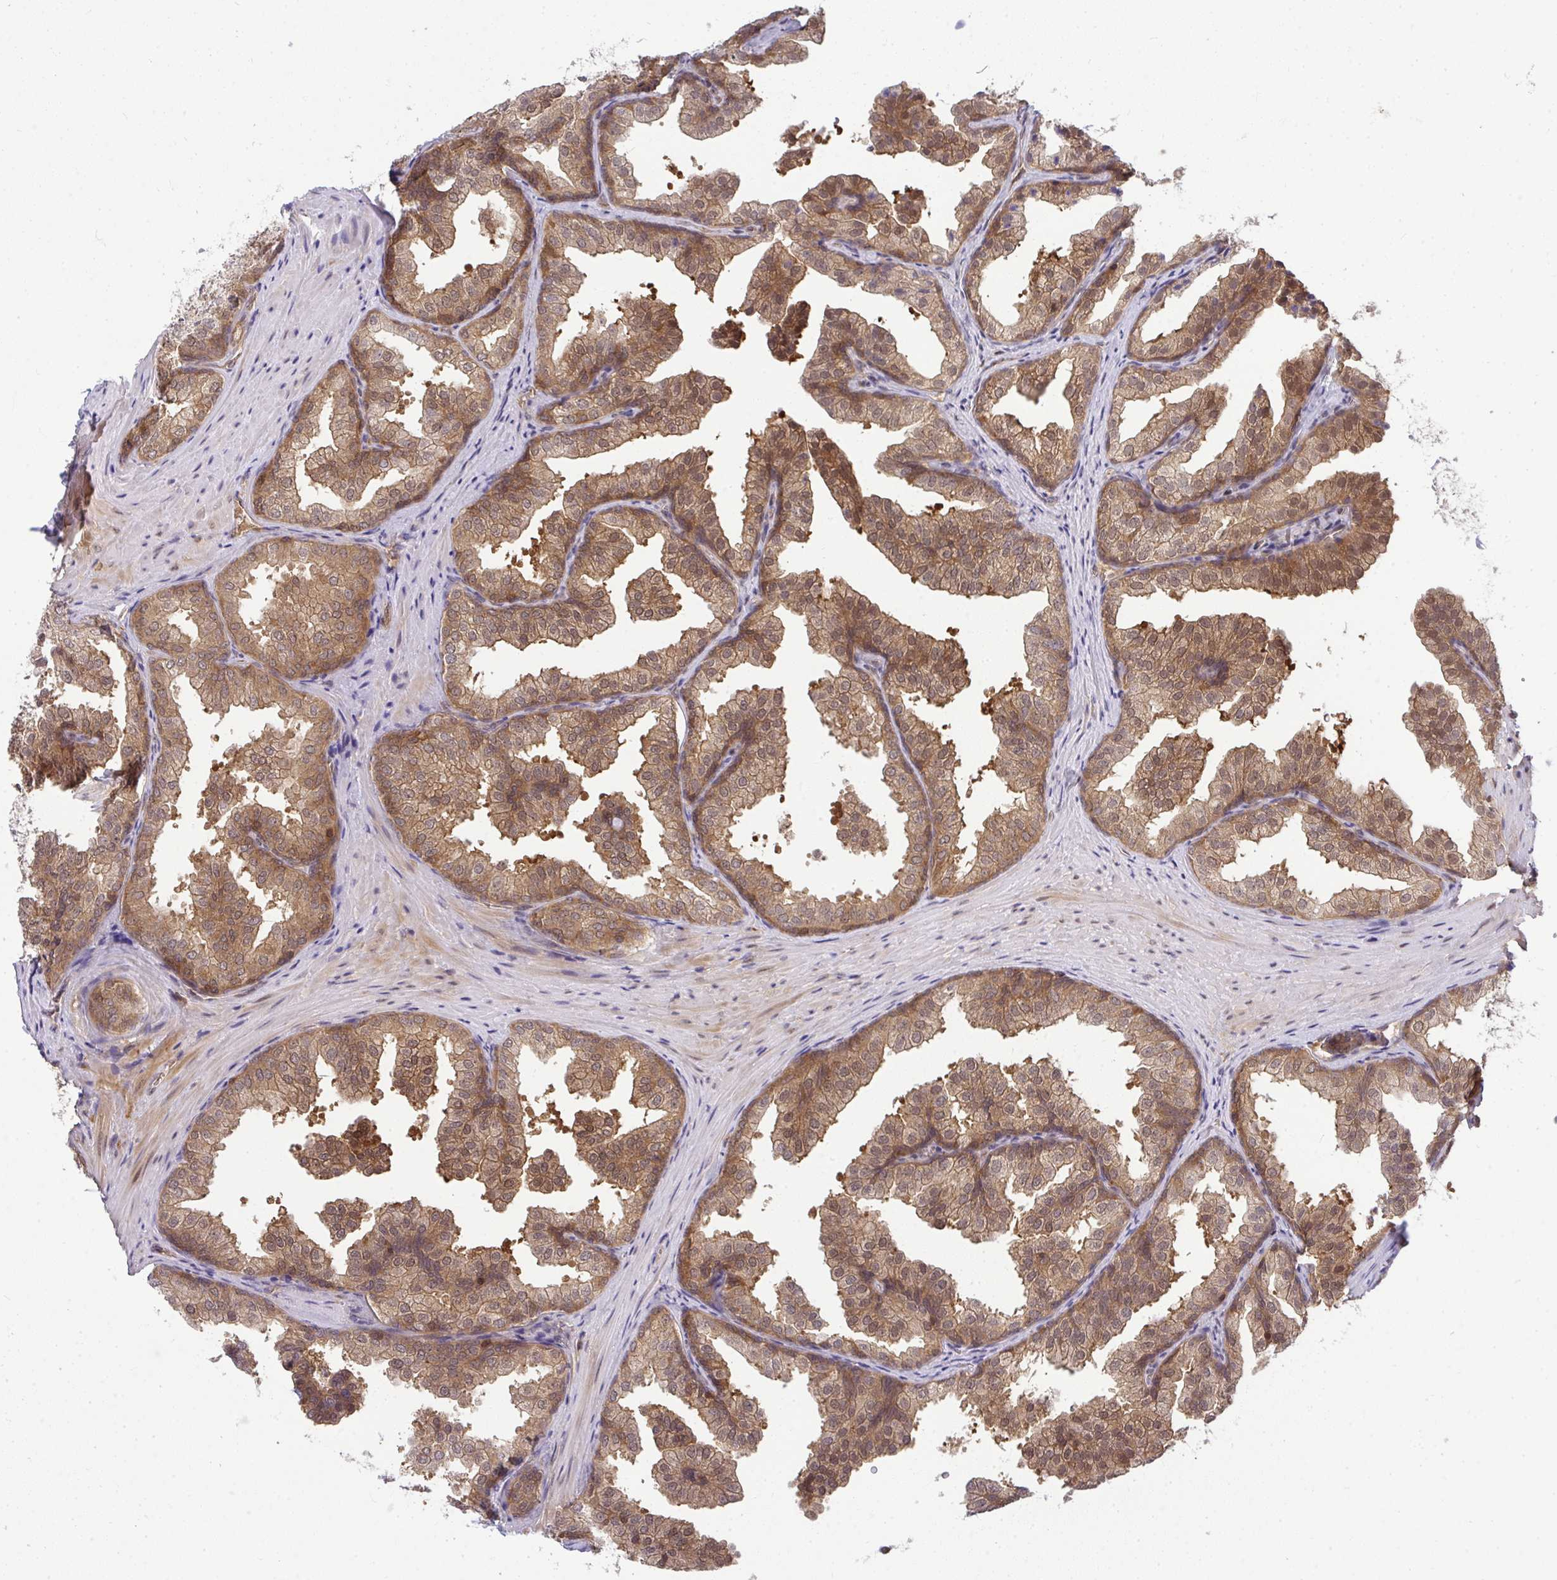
{"staining": {"intensity": "moderate", "quantity": ">75%", "location": "cytoplasmic/membranous"}, "tissue": "prostate", "cell_type": "Glandular cells", "image_type": "normal", "snomed": [{"axis": "morphology", "description": "Normal tissue, NOS"}, {"axis": "topography", "description": "Prostate"}], "caption": "Prostate stained for a protein (brown) displays moderate cytoplasmic/membranous positive positivity in about >75% of glandular cells.", "gene": "HDHD2", "patient": {"sex": "male", "age": 37}}